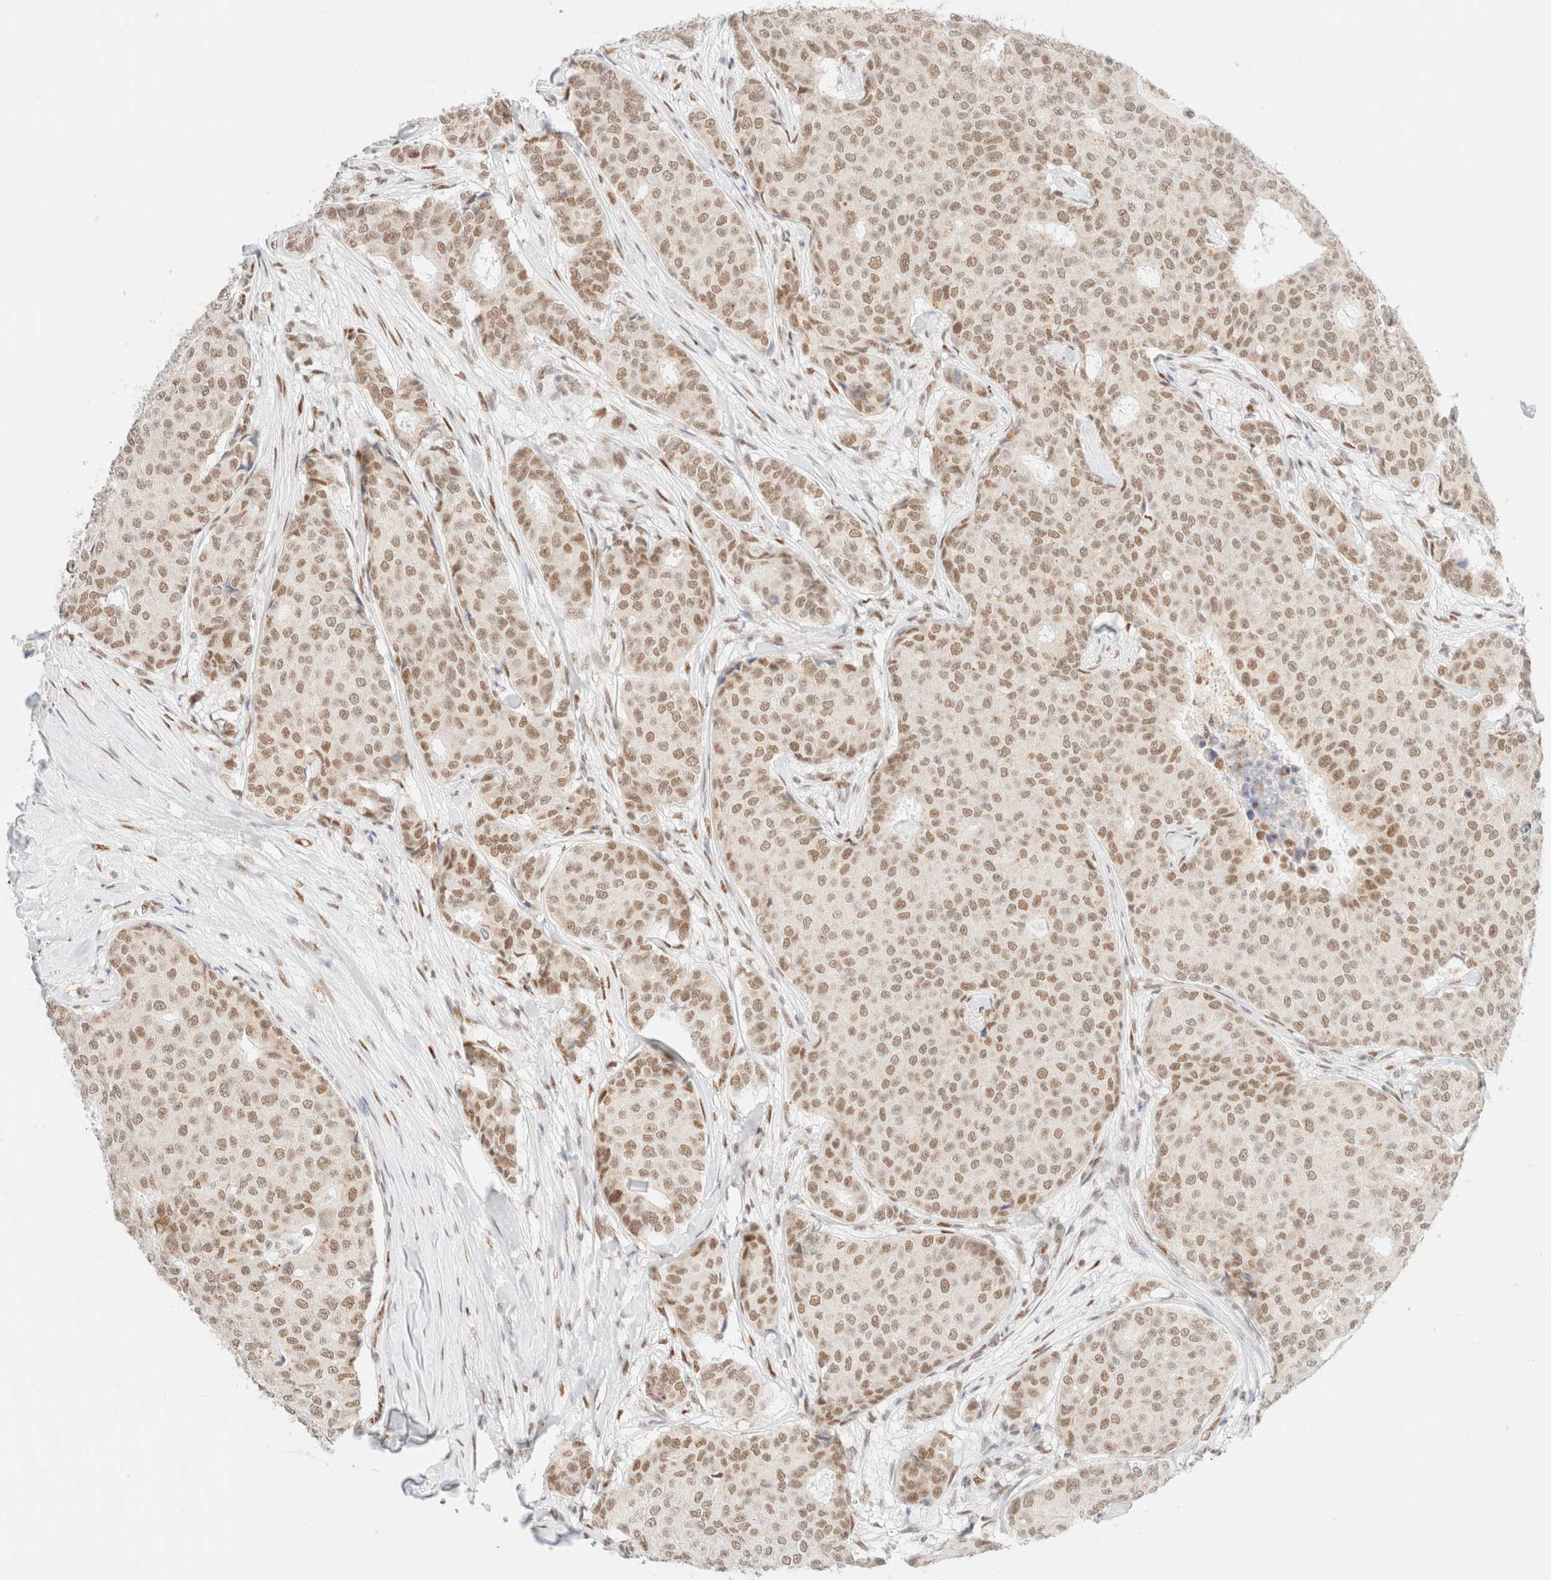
{"staining": {"intensity": "moderate", "quantity": ">75%", "location": "nuclear"}, "tissue": "breast cancer", "cell_type": "Tumor cells", "image_type": "cancer", "snomed": [{"axis": "morphology", "description": "Duct carcinoma"}, {"axis": "topography", "description": "Breast"}], "caption": "Immunohistochemistry image of neoplastic tissue: infiltrating ductal carcinoma (breast) stained using IHC exhibits medium levels of moderate protein expression localized specifically in the nuclear of tumor cells, appearing as a nuclear brown color.", "gene": "CIC", "patient": {"sex": "female", "age": 75}}